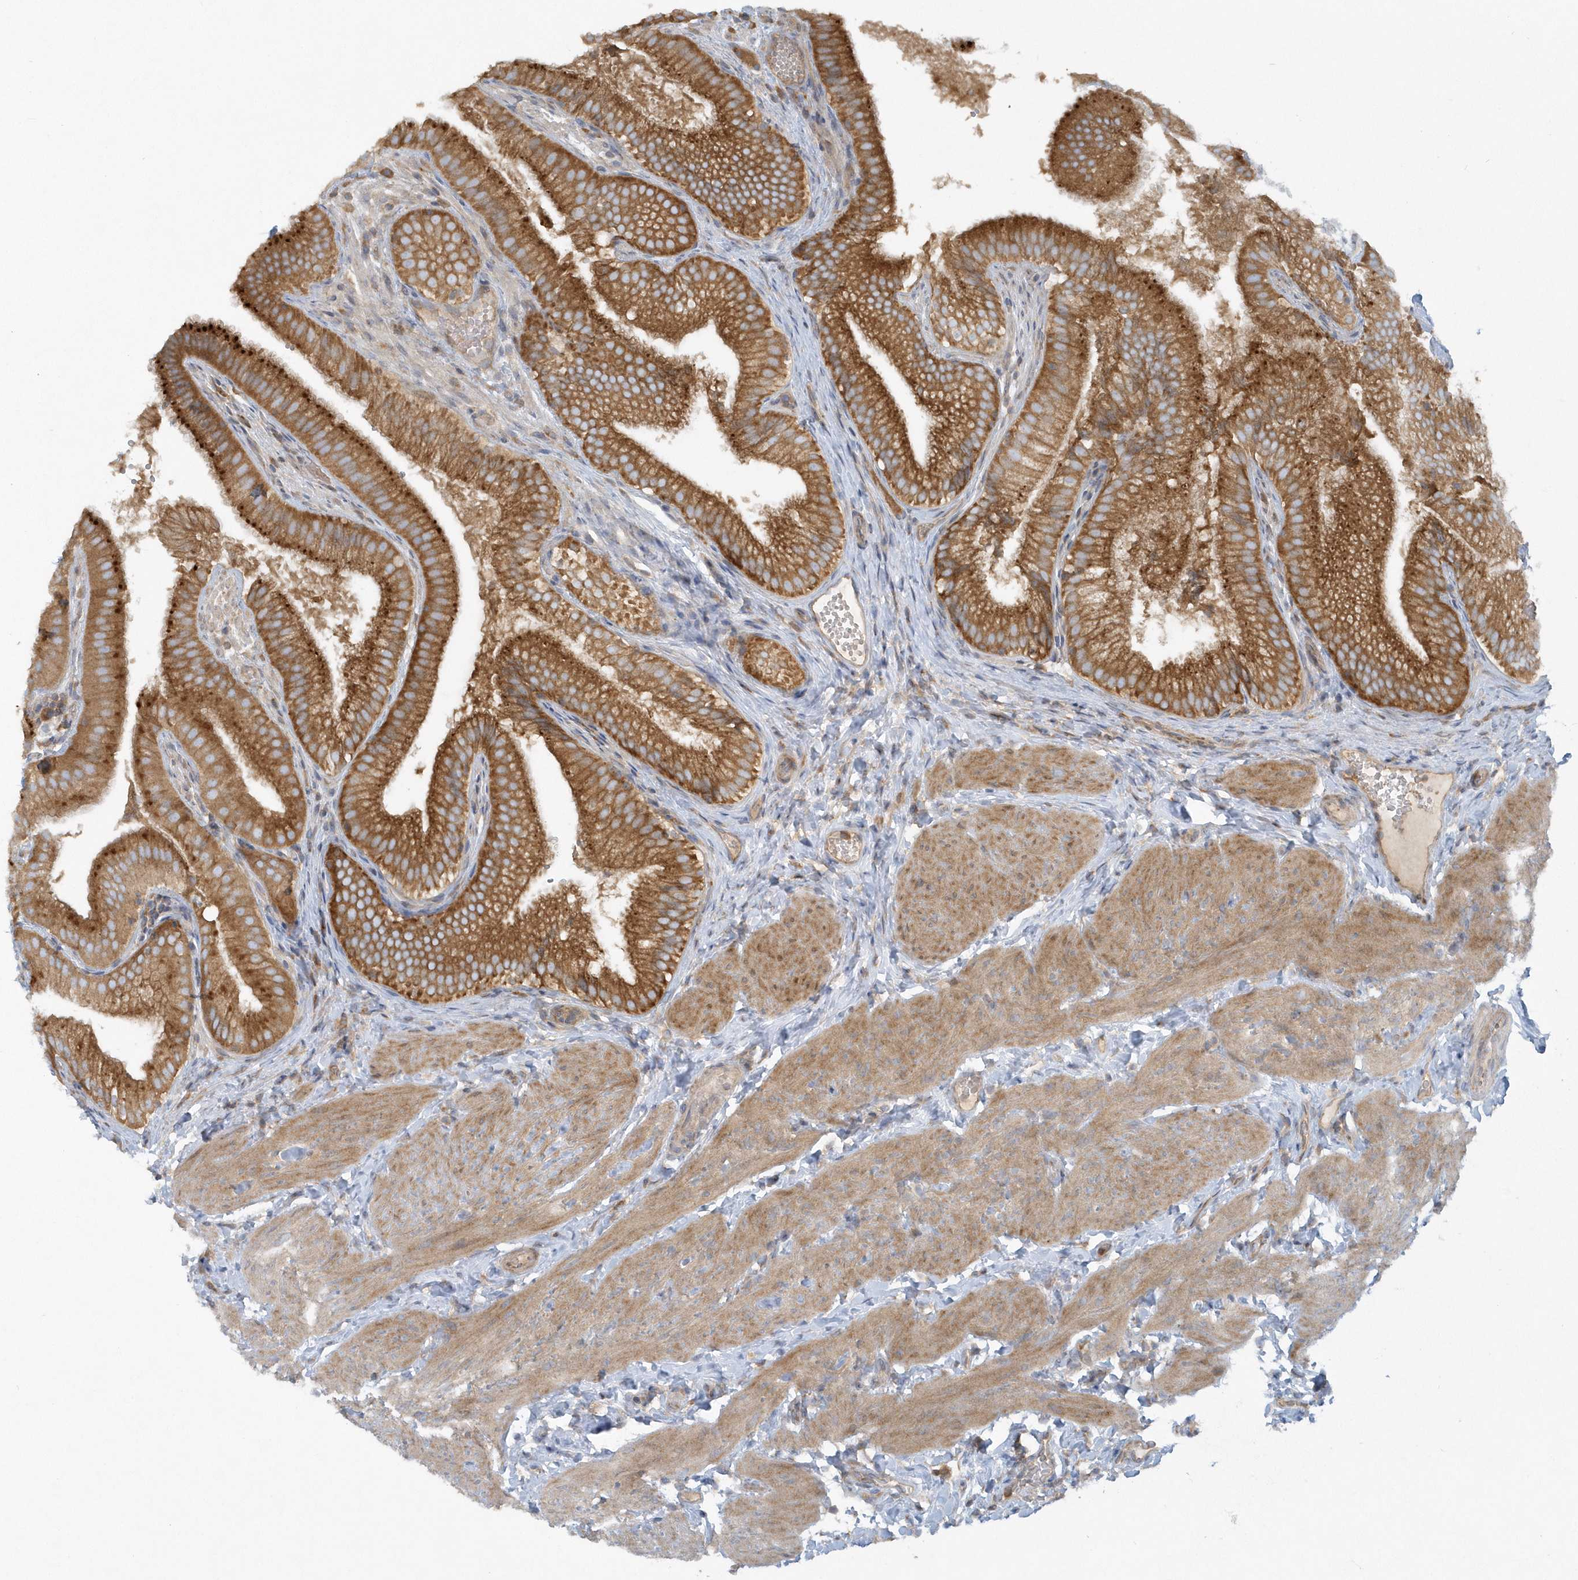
{"staining": {"intensity": "strong", "quantity": ">75%", "location": "cytoplasmic/membranous"}, "tissue": "gallbladder", "cell_type": "Glandular cells", "image_type": "normal", "snomed": [{"axis": "morphology", "description": "Normal tissue, NOS"}, {"axis": "topography", "description": "Gallbladder"}], "caption": "Gallbladder stained for a protein exhibits strong cytoplasmic/membranous positivity in glandular cells. (IHC, brightfield microscopy, high magnification).", "gene": "CNOT10", "patient": {"sex": "female", "age": 30}}